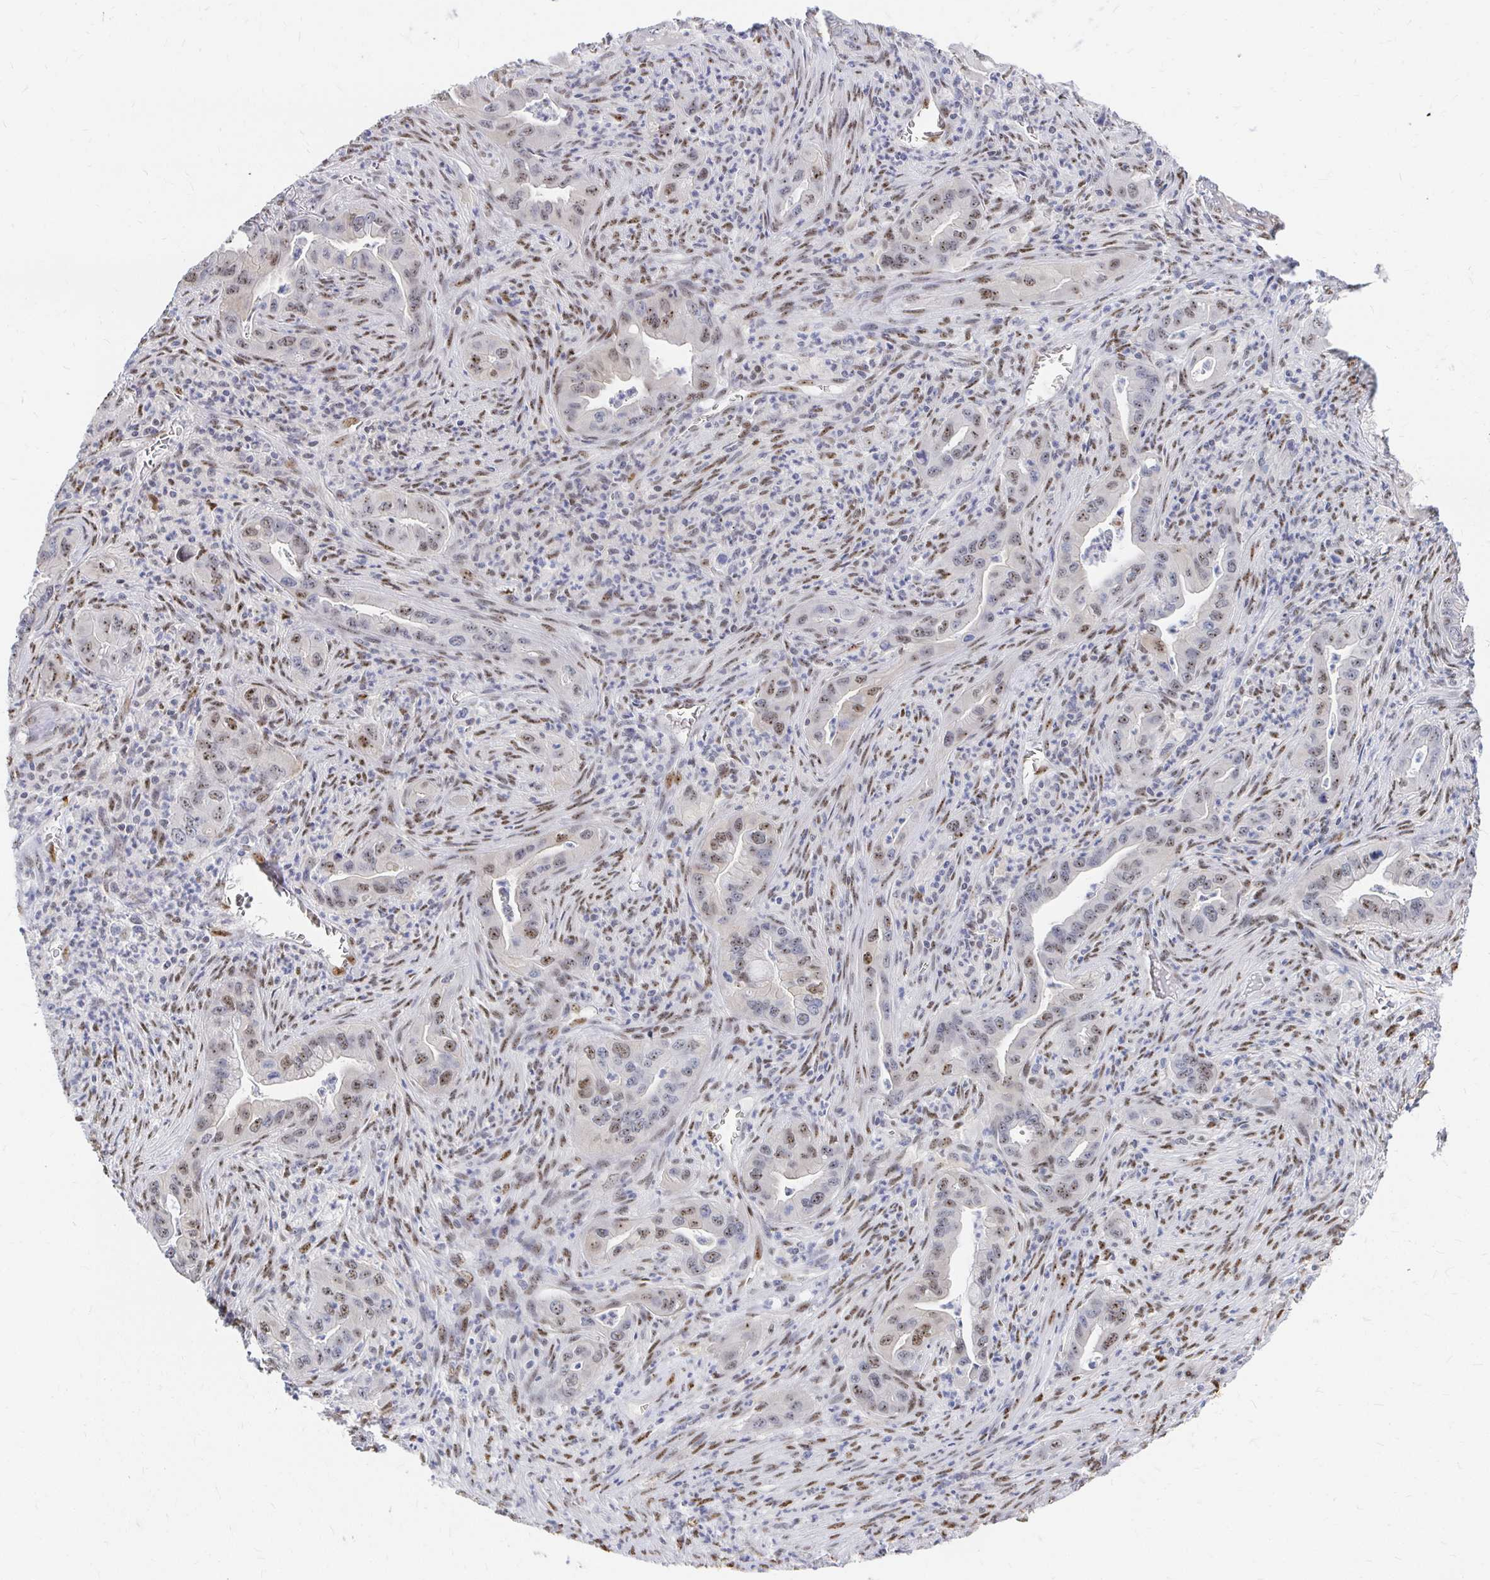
{"staining": {"intensity": "moderate", "quantity": "25%-75%", "location": "nuclear"}, "tissue": "lung cancer", "cell_type": "Tumor cells", "image_type": "cancer", "snomed": [{"axis": "morphology", "description": "Adenocarcinoma, NOS"}, {"axis": "topography", "description": "Lung"}], "caption": "Moderate nuclear protein expression is identified in about 25%-75% of tumor cells in lung cancer (adenocarcinoma). (brown staining indicates protein expression, while blue staining denotes nuclei).", "gene": "CLIC3", "patient": {"sex": "male", "age": 65}}